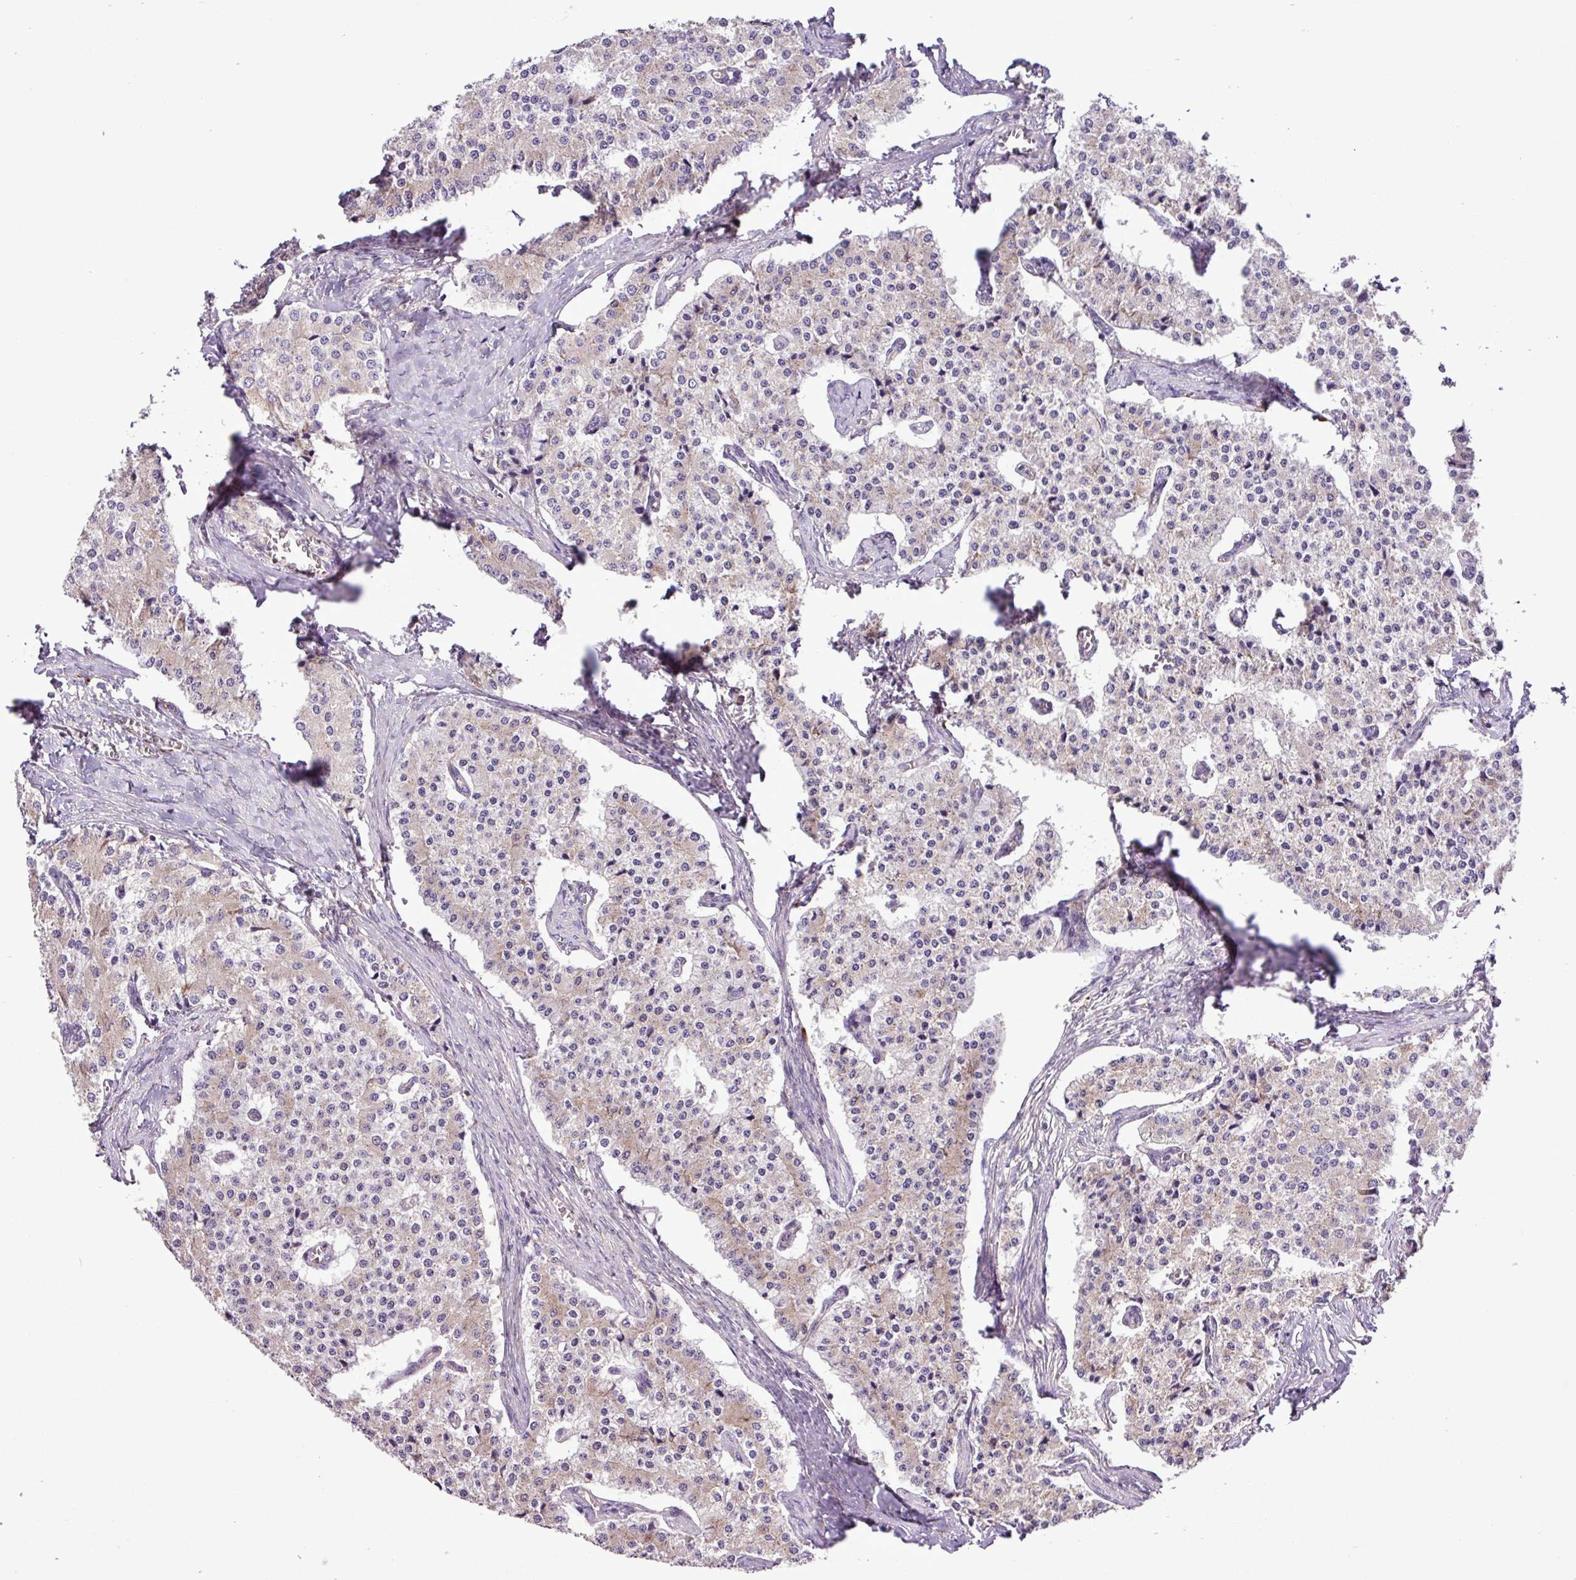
{"staining": {"intensity": "negative", "quantity": "none", "location": "none"}, "tissue": "carcinoid", "cell_type": "Tumor cells", "image_type": "cancer", "snomed": [{"axis": "morphology", "description": "Carcinoid, malignant, NOS"}, {"axis": "topography", "description": "Colon"}], "caption": "High power microscopy image of an immunohistochemistry micrograph of carcinoid, revealing no significant expression in tumor cells.", "gene": "RPL13", "patient": {"sex": "female", "age": 52}}